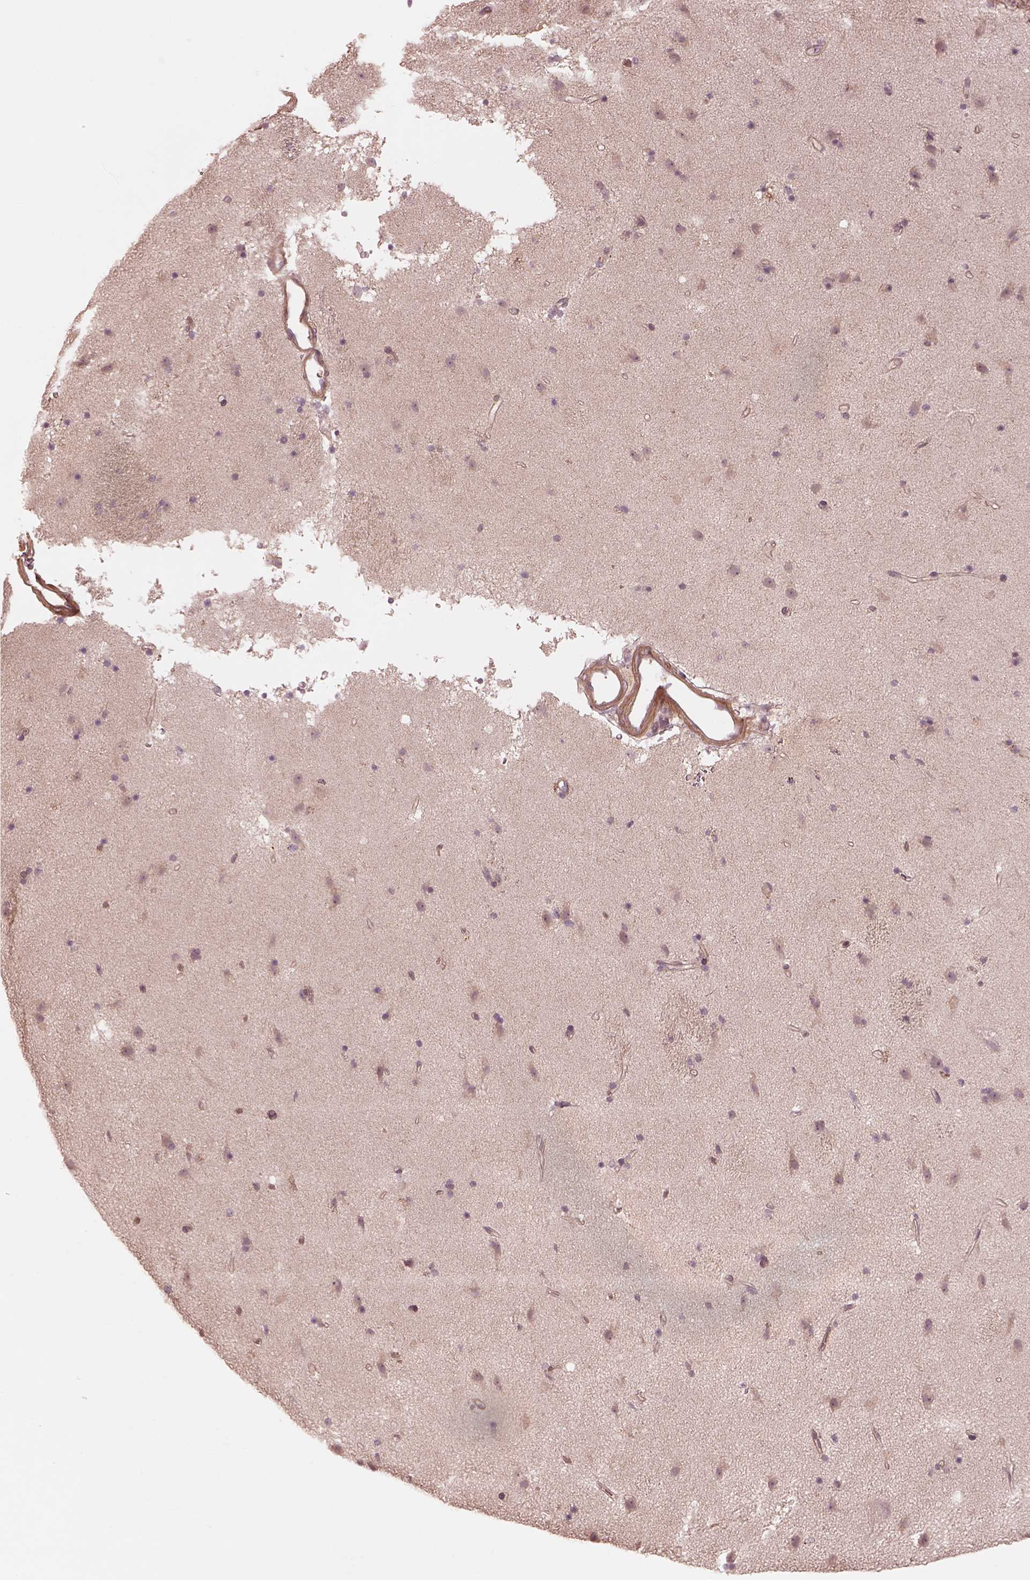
{"staining": {"intensity": "negative", "quantity": "none", "location": "none"}, "tissue": "caudate", "cell_type": "Glial cells", "image_type": "normal", "snomed": [{"axis": "morphology", "description": "Normal tissue, NOS"}, {"axis": "topography", "description": "Lateral ventricle wall"}], "caption": "Immunohistochemical staining of unremarkable human caudate demonstrates no significant expression in glial cells. (Stains: DAB immunohistochemistry (IHC) with hematoxylin counter stain, Microscopy: brightfield microscopy at high magnification).", "gene": "FAM107B", "patient": {"sex": "female", "age": 71}}